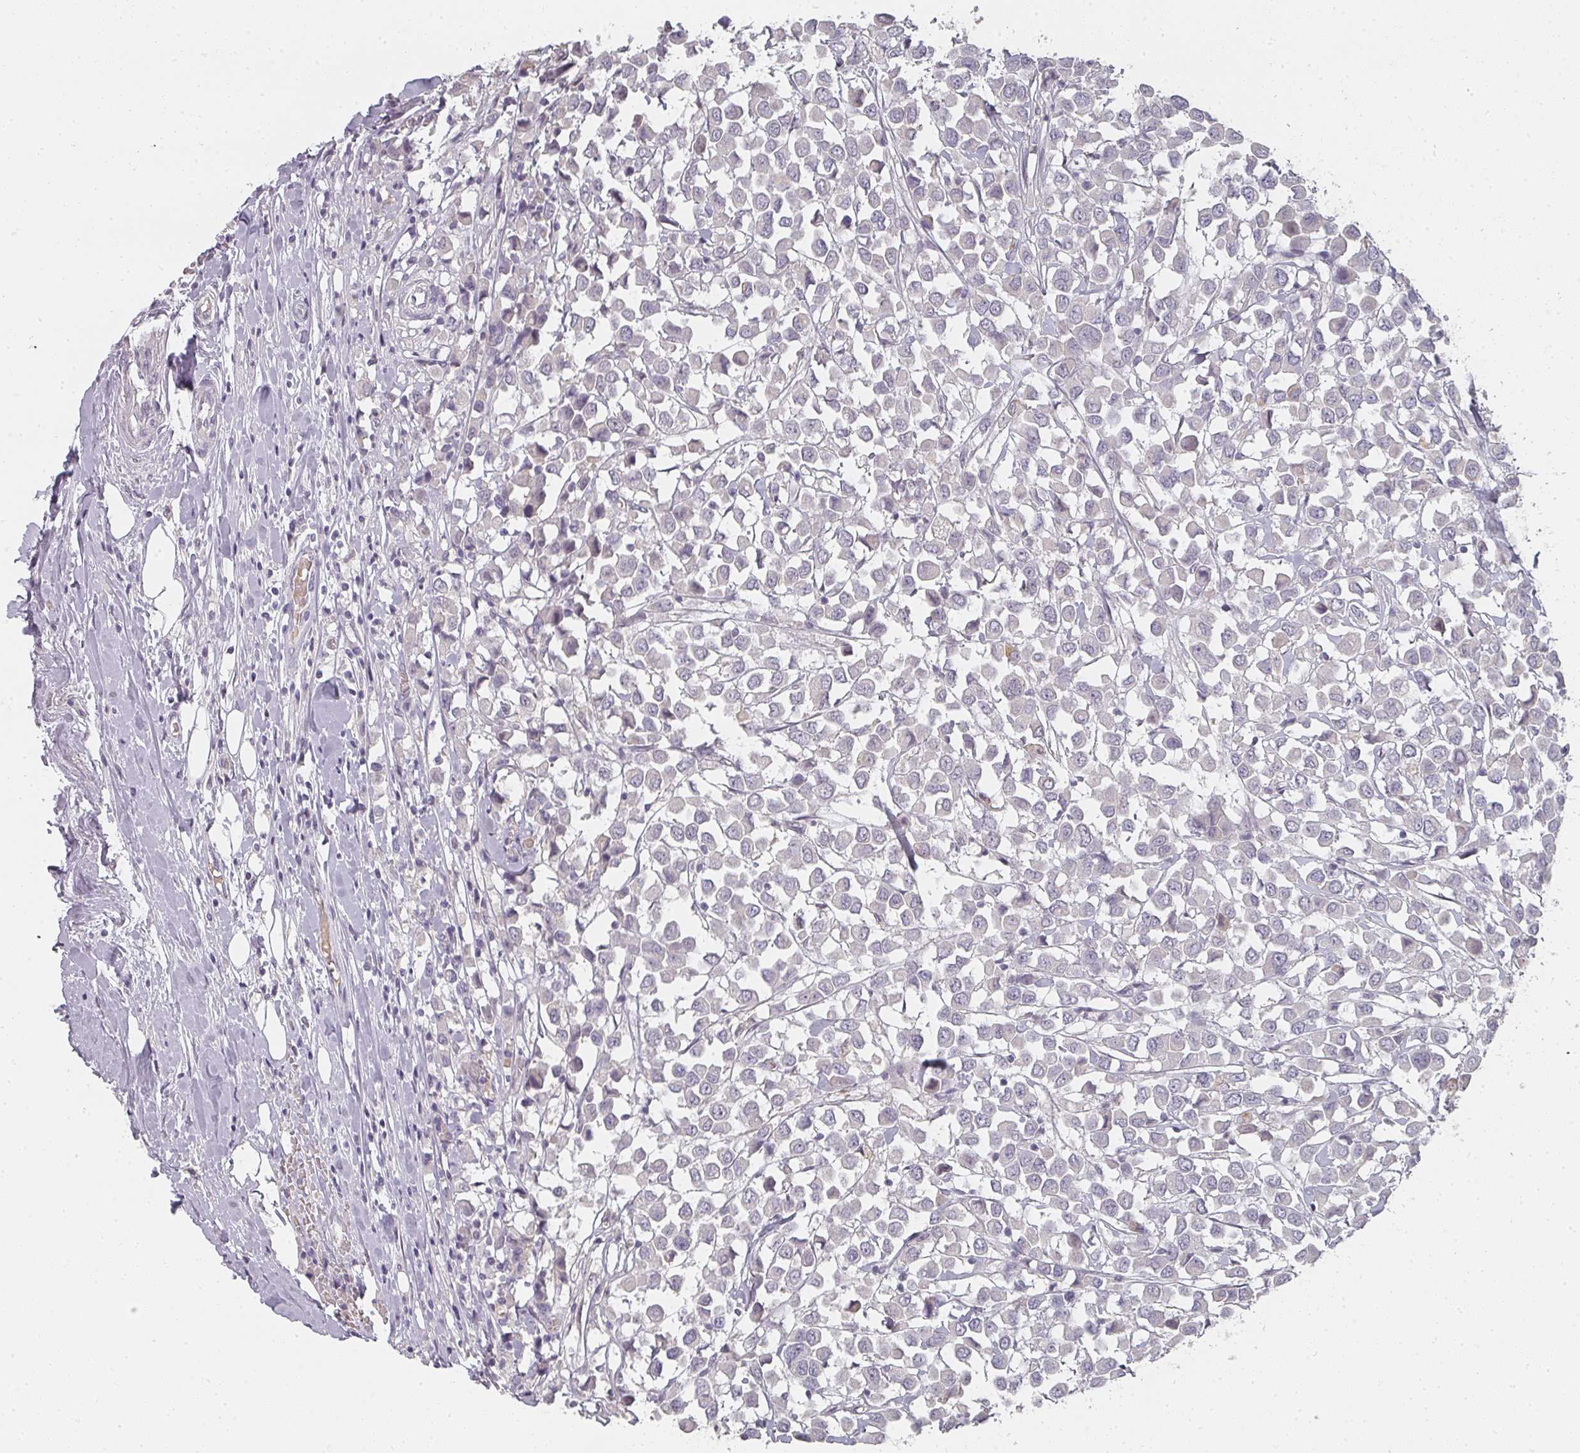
{"staining": {"intensity": "negative", "quantity": "none", "location": "none"}, "tissue": "breast cancer", "cell_type": "Tumor cells", "image_type": "cancer", "snomed": [{"axis": "morphology", "description": "Duct carcinoma"}, {"axis": "topography", "description": "Breast"}], "caption": "IHC of breast infiltrating ductal carcinoma exhibits no positivity in tumor cells.", "gene": "SHISA2", "patient": {"sex": "female", "age": 61}}